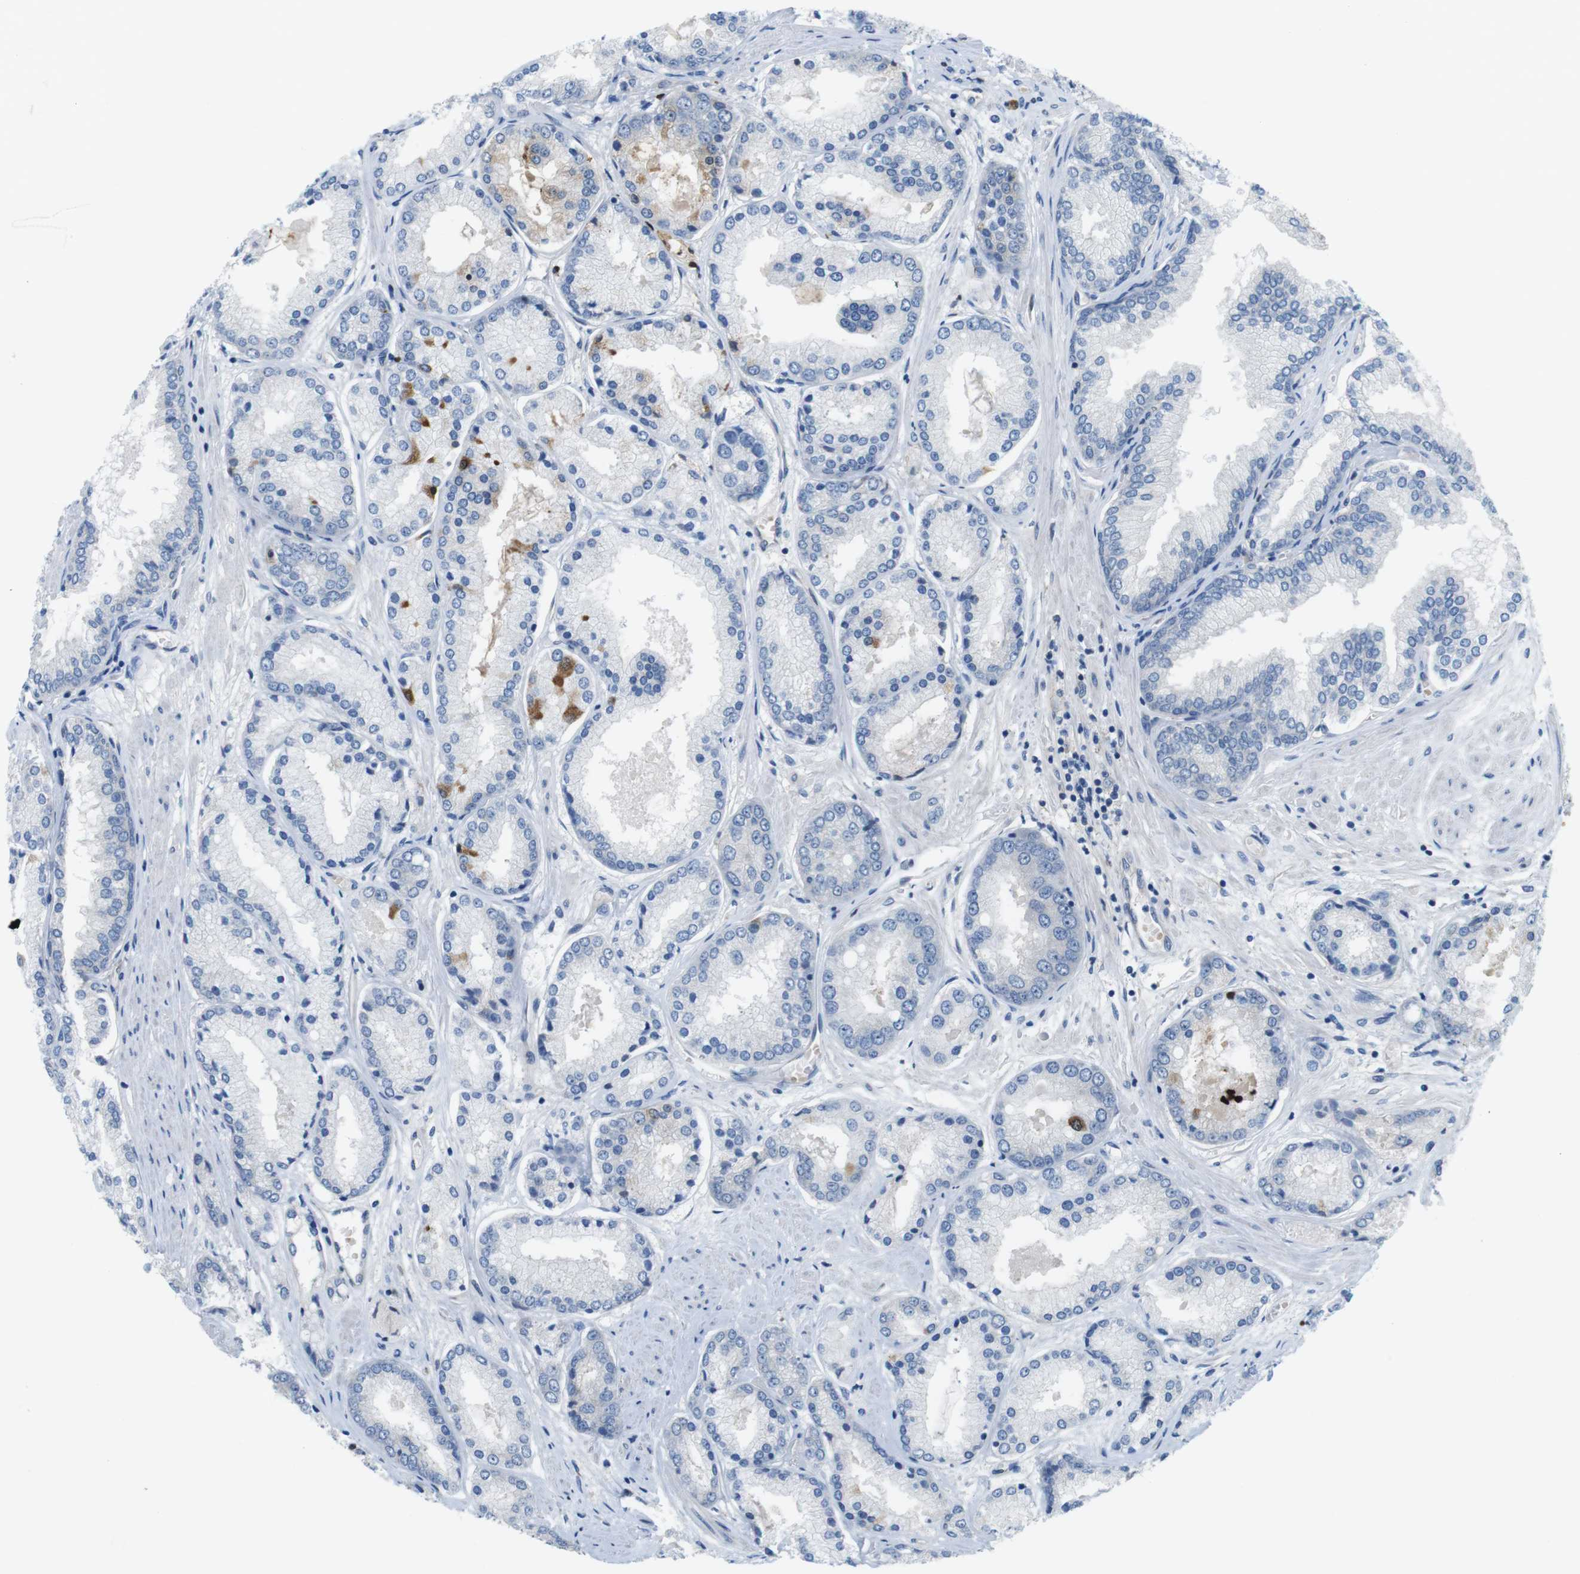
{"staining": {"intensity": "negative", "quantity": "none", "location": "none"}, "tissue": "prostate cancer", "cell_type": "Tumor cells", "image_type": "cancer", "snomed": [{"axis": "morphology", "description": "Adenocarcinoma, High grade"}, {"axis": "topography", "description": "Prostate"}], "caption": "The image displays no staining of tumor cells in prostate cancer (high-grade adenocarcinoma). (Stains: DAB IHC with hematoxylin counter stain, Microscopy: brightfield microscopy at high magnification).", "gene": "DCLK1", "patient": {"sex": "male", "age": 59}}